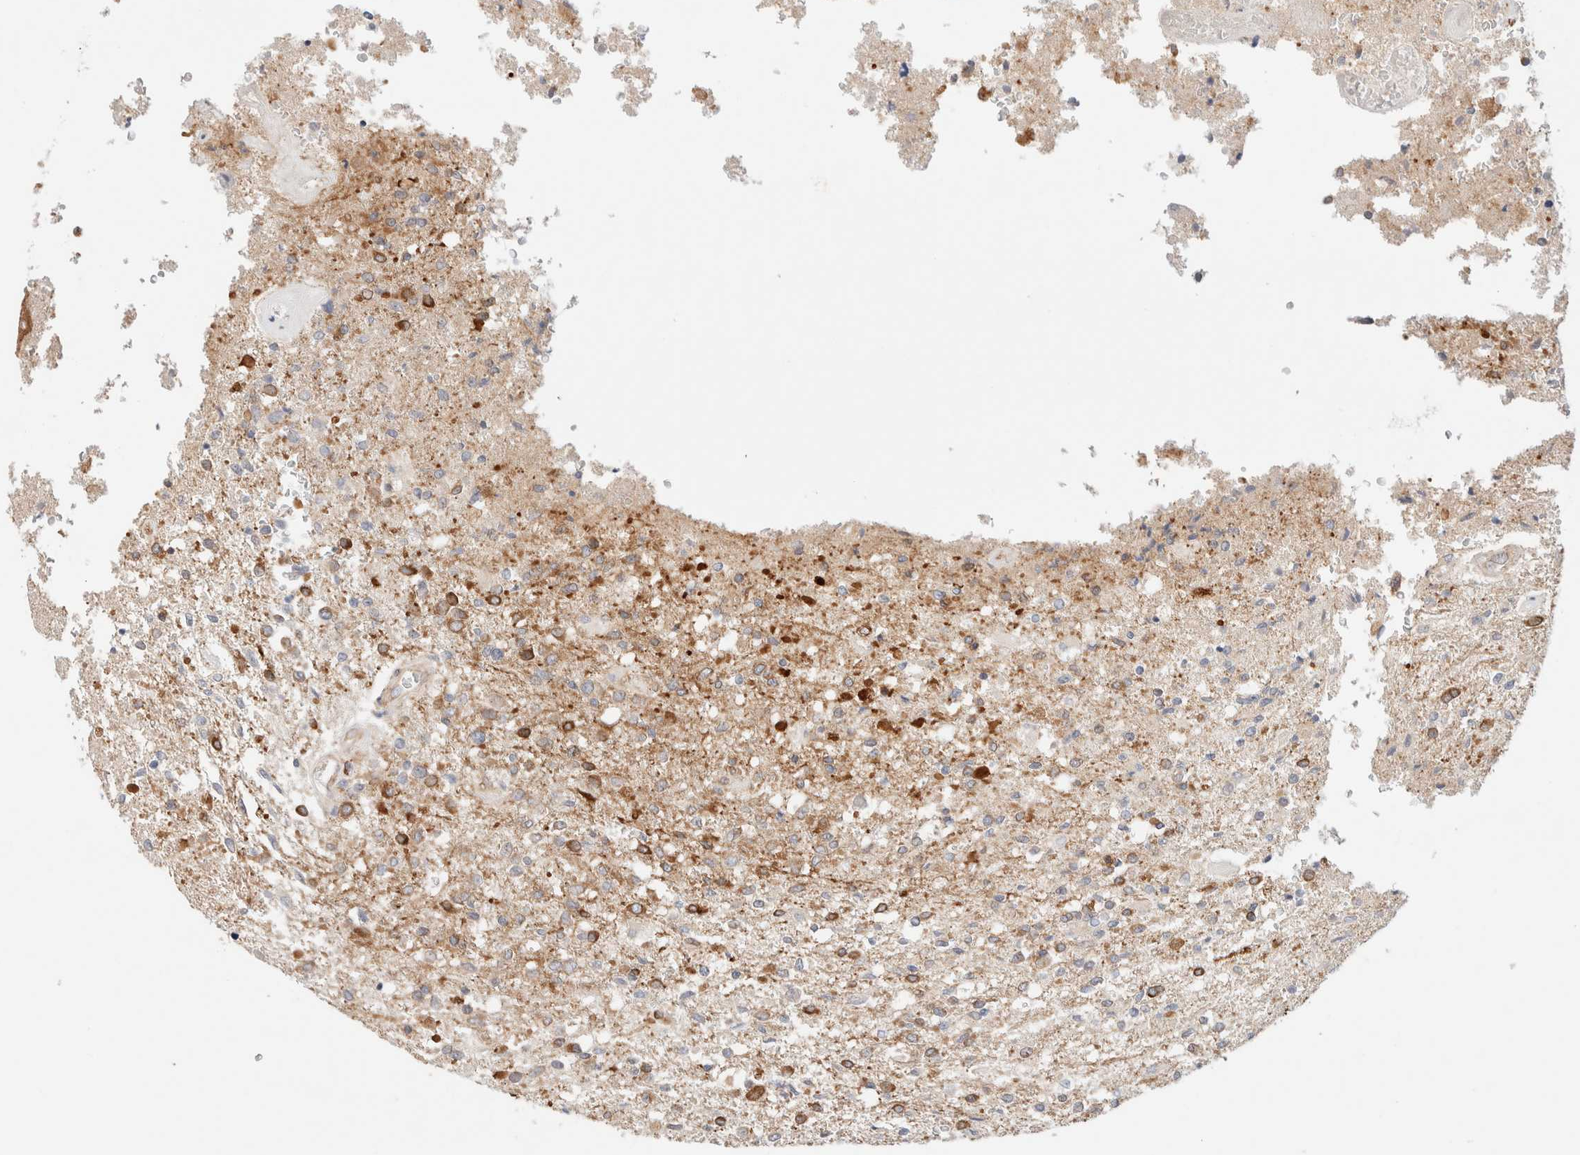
{"staining": {"intensity": "moderate", "quantity": ">75%", "location": "cytoplasmic/membranous"}, "tissue": "glioma", "cell_type": "Tumor cells", "image_type": "cancer", "snomed": [{"axis": "morphology", "description": "Normal tissue, NOS"}, {"axis": "morphology", "description": "Glioma, malignant, High grade"}, {"axis": "topography", "description": "Cerebral cortex"}], "caption": "A medium amount of moderate cytoplasmic/membranous positivity is present in approximately >75% of tumor cells in glioma tissue. The protein is shown in brown color, while the nuclei are stained blue.", "gene": "RRP15", "patient": {"sex": "male", "age": 77}}